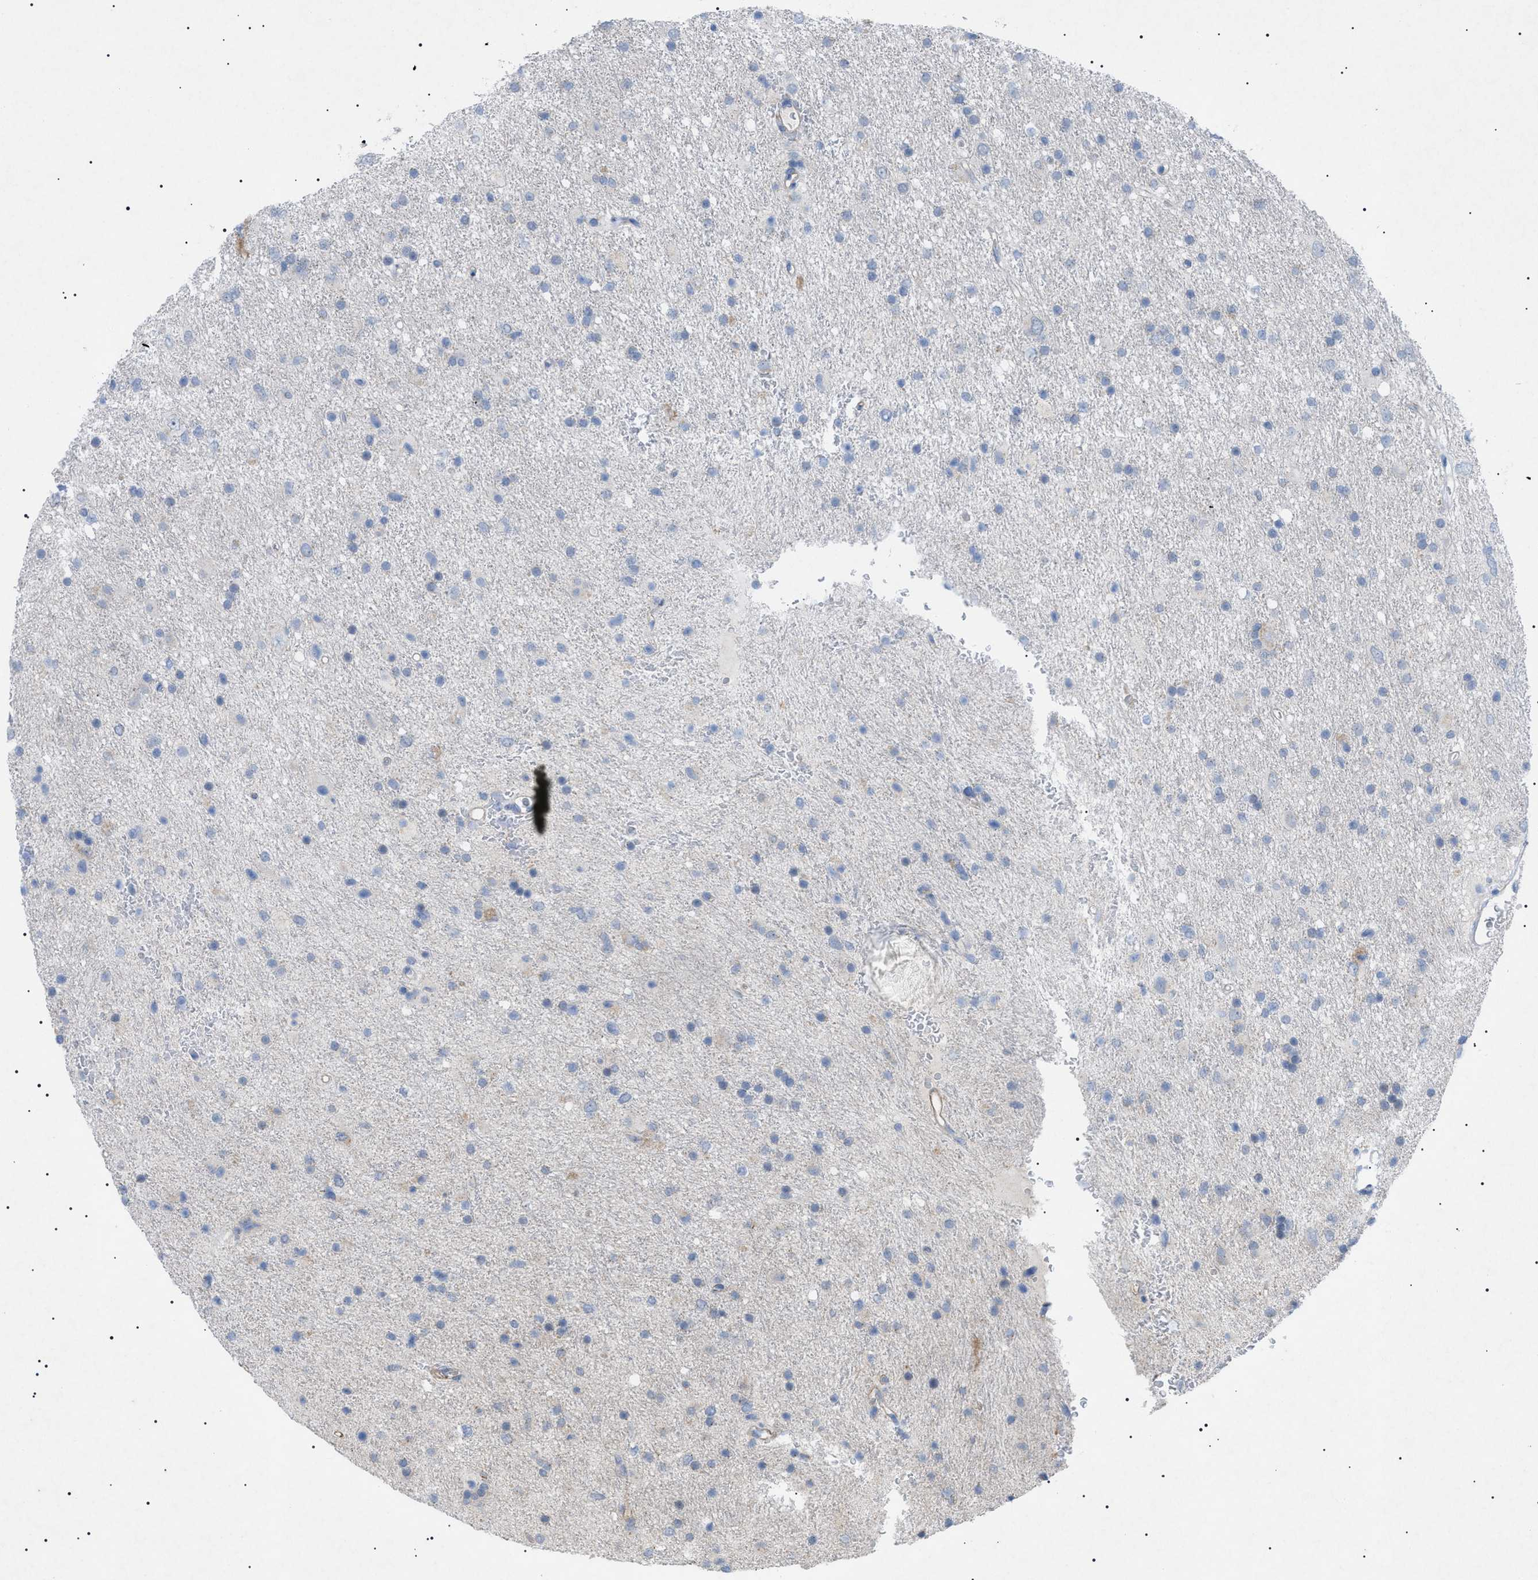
{"staining": {"intensity": "weak", "quantity": "<25%", "location": "cytoplasmic/membranous"}, "tissue": "glioma", "cell_type": "Tumor cells", "image_type": "cancer", "snomed": [{"axis": "morphology", "description": "Glioma, malignant, Low grade"}, {"axis": "topography", "description": "Brain"}], "caption": "An immunohistochemistry (IHC) photomicrograph of malignant glioma (low-grade) is shown. There is no staining in tumor cells of malignant glioma (low-grade).", "gene": "ADAMTS1", "patient": {"sex": "male", "age": 77}}